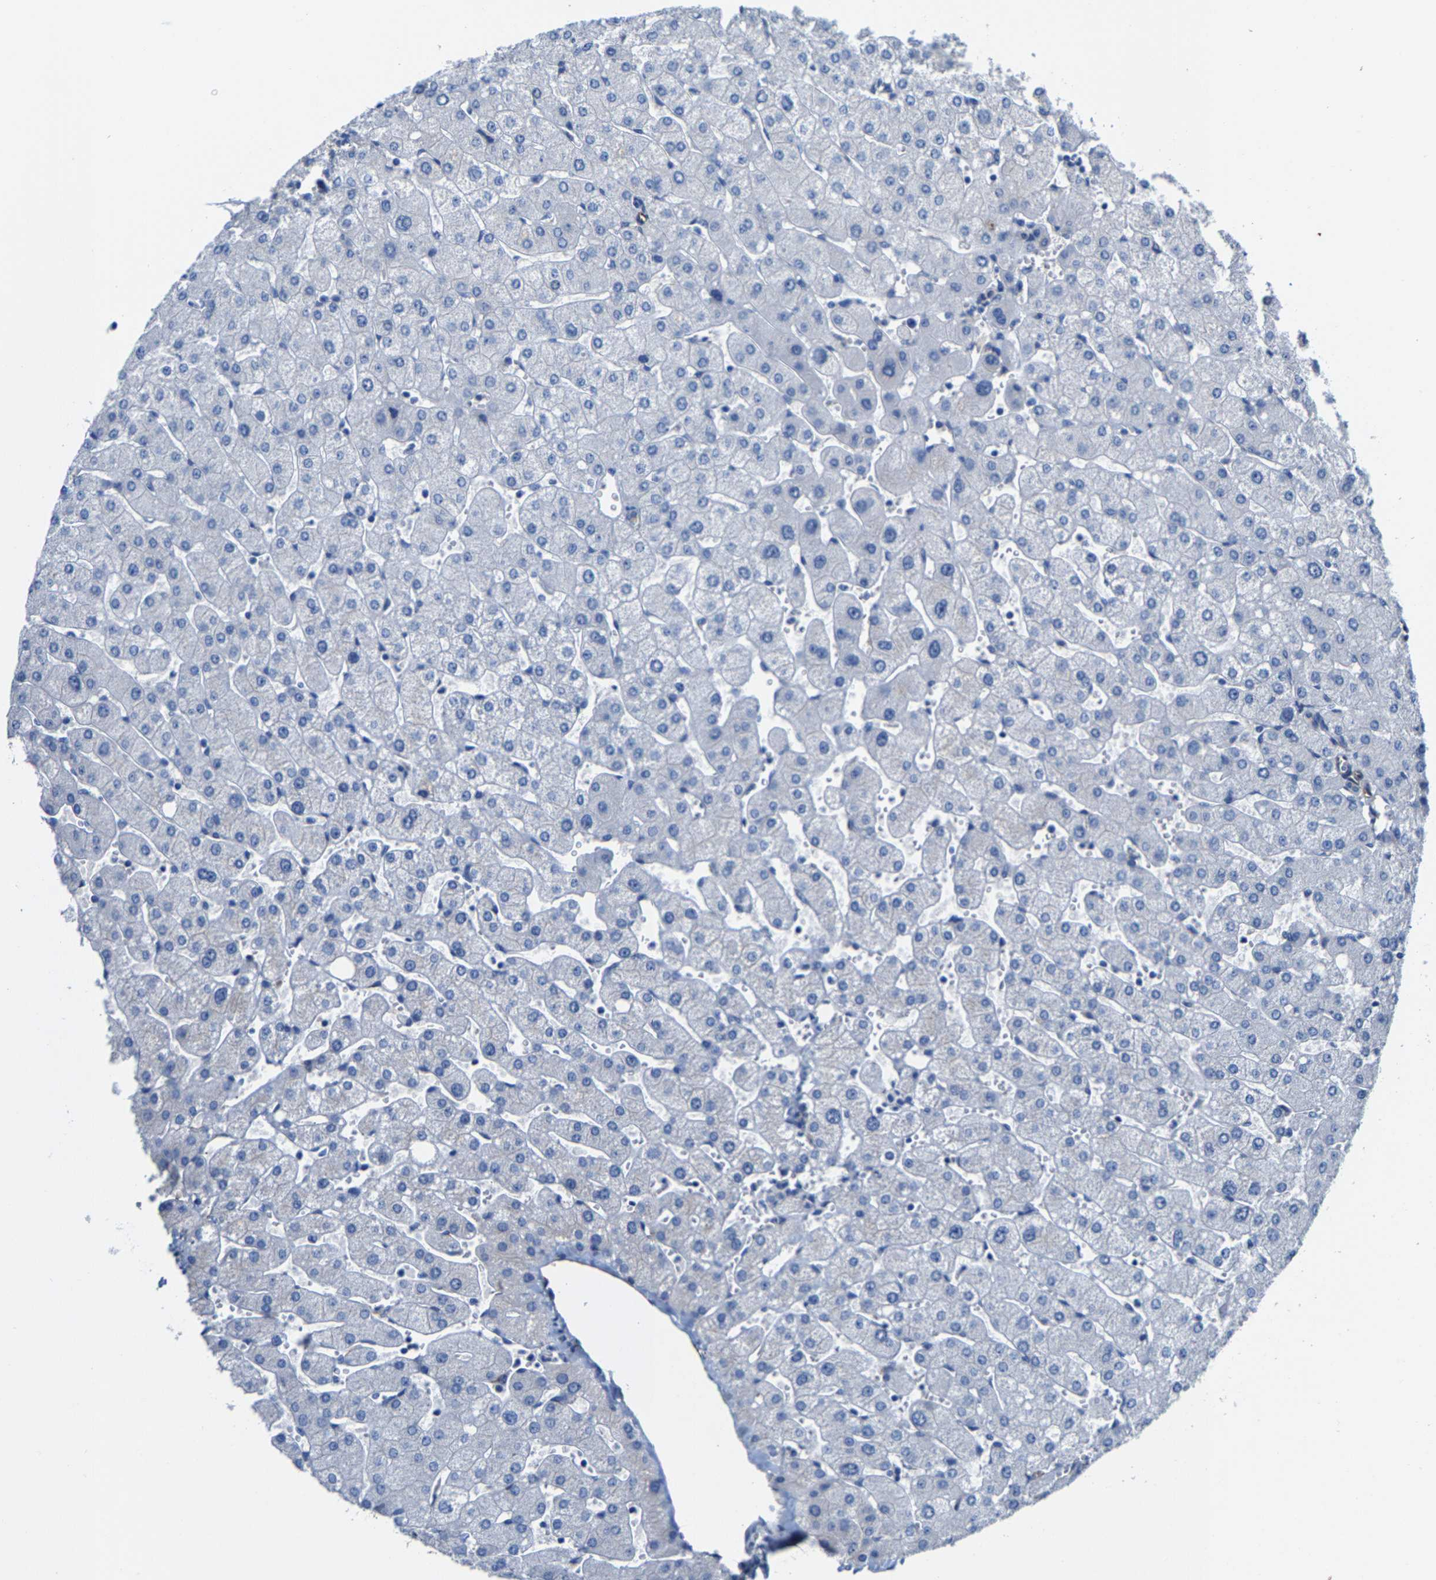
{"staining": {"intensity": "moderate", "quantity": "25%-75%", "location": "cytoplasmic/membranous"}, "tissue": "liver", "cell_type": "Cholangiocytes", "image_type": "normal", "snomed": [{"axis": "morphology", "description": "Normal tissue, NOS"}, {"axis": "topography", "description": "Liver"}], "caption": "Immunohistochemical staining of unremarkable human liver displays moderate cytoplasmic/membranous protein staining in approximately 25%-75% of cholangiocytes. (brown staining indicates protein expression, while blue staining denotes nuclei).", "gene": "MMEL1", "patient": {"sex": "male", "age": 55}}